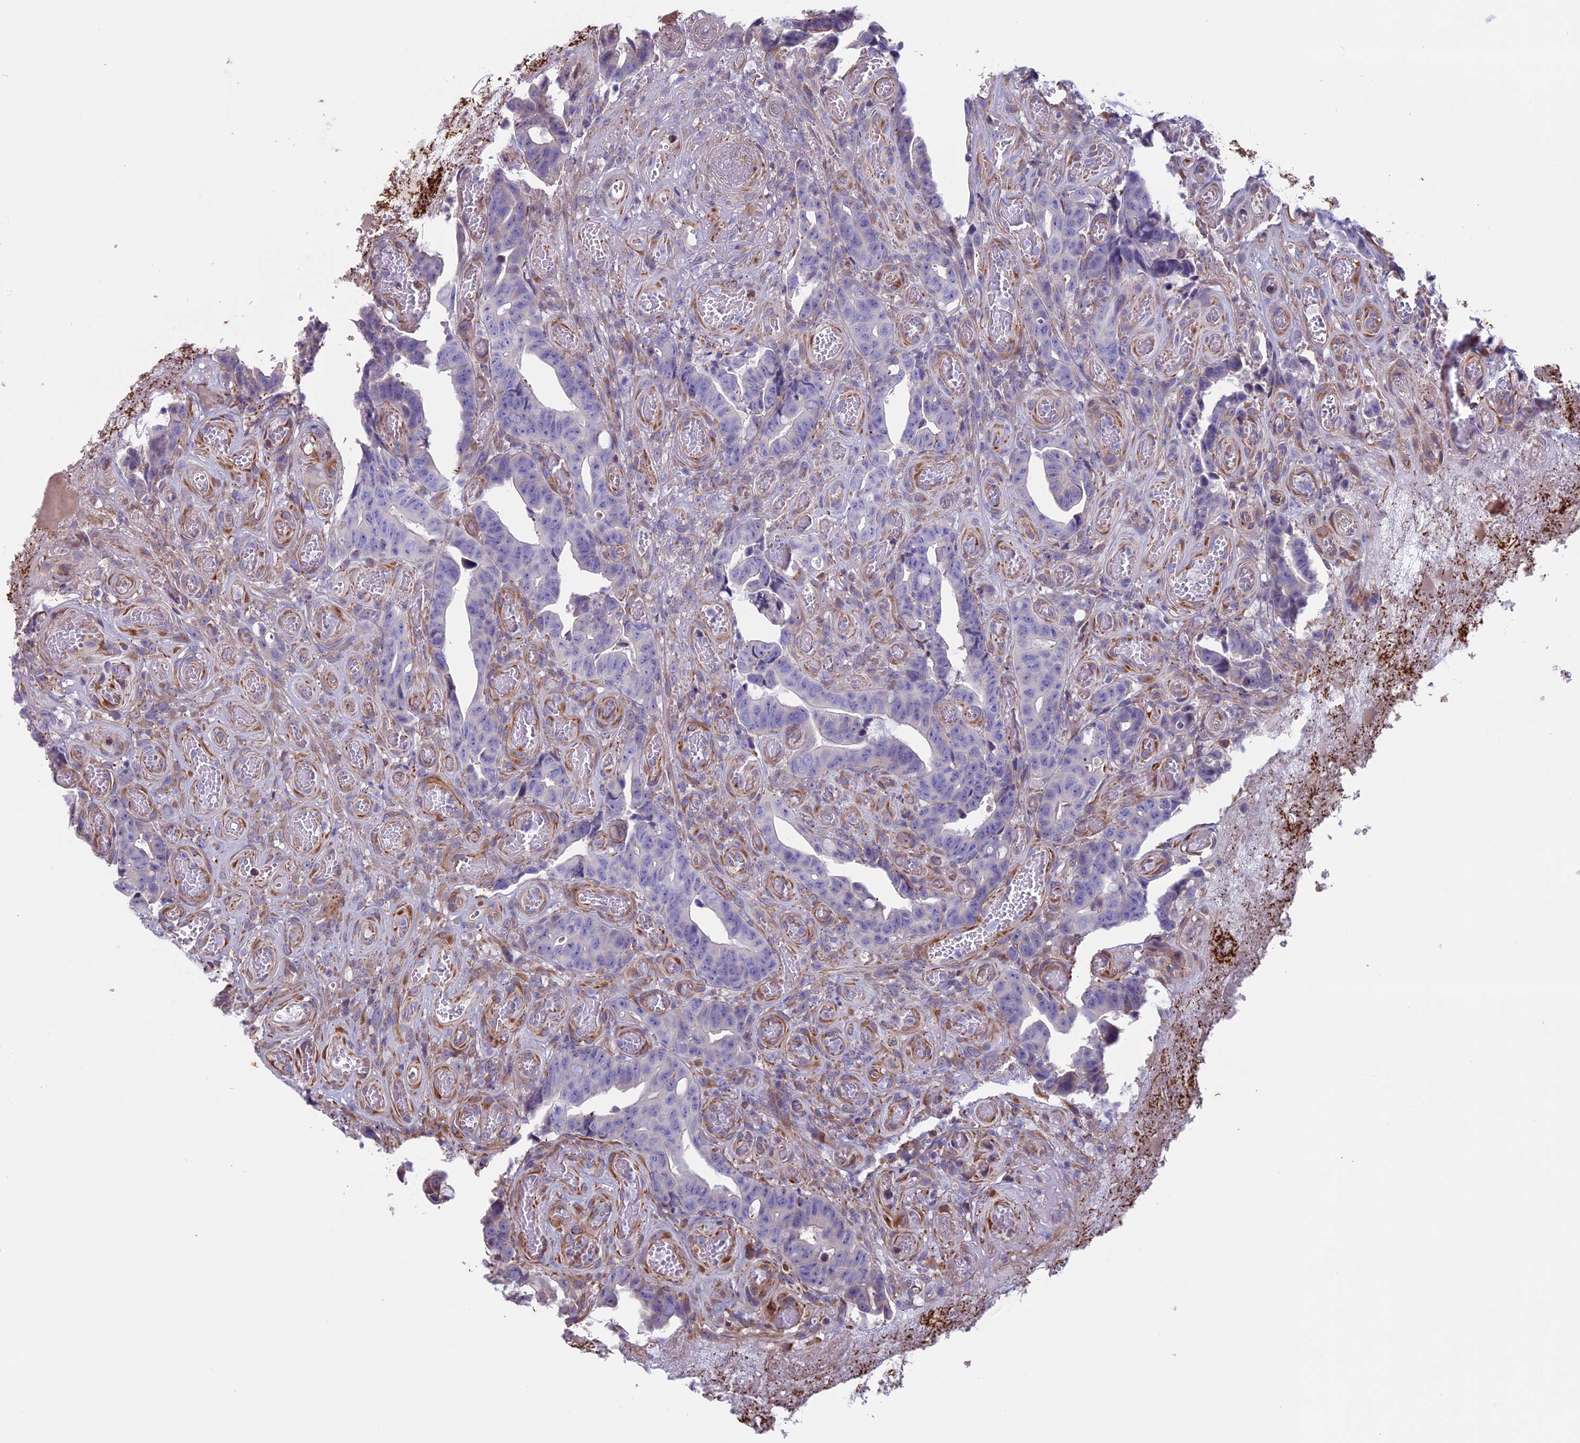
{"staining": {"intensity": "negative", "quantity": "none", "location": "none"}, "tissue": "colorectal cancer", "cell_type": "Tumor cells", "image_type": "cancer", "snomed": [{"axis": "morphology", "description": "Adenocarcinoma, NOS"}, {"axis": "topography", "description": "Colon"}], "caption": "The immunohistochemistry photomicrograph has no significant positivity in tumor cells of adenocarcinoma (colorectal) tissue. Brightfield microscopy of IHC stained with DAB (3,3'-diaminobenzidine) (brown) and hematoxylin (blue), captured at high magnification.", "gene": "BCL2L10", "patient": {"sex": "female", "age": 82}}